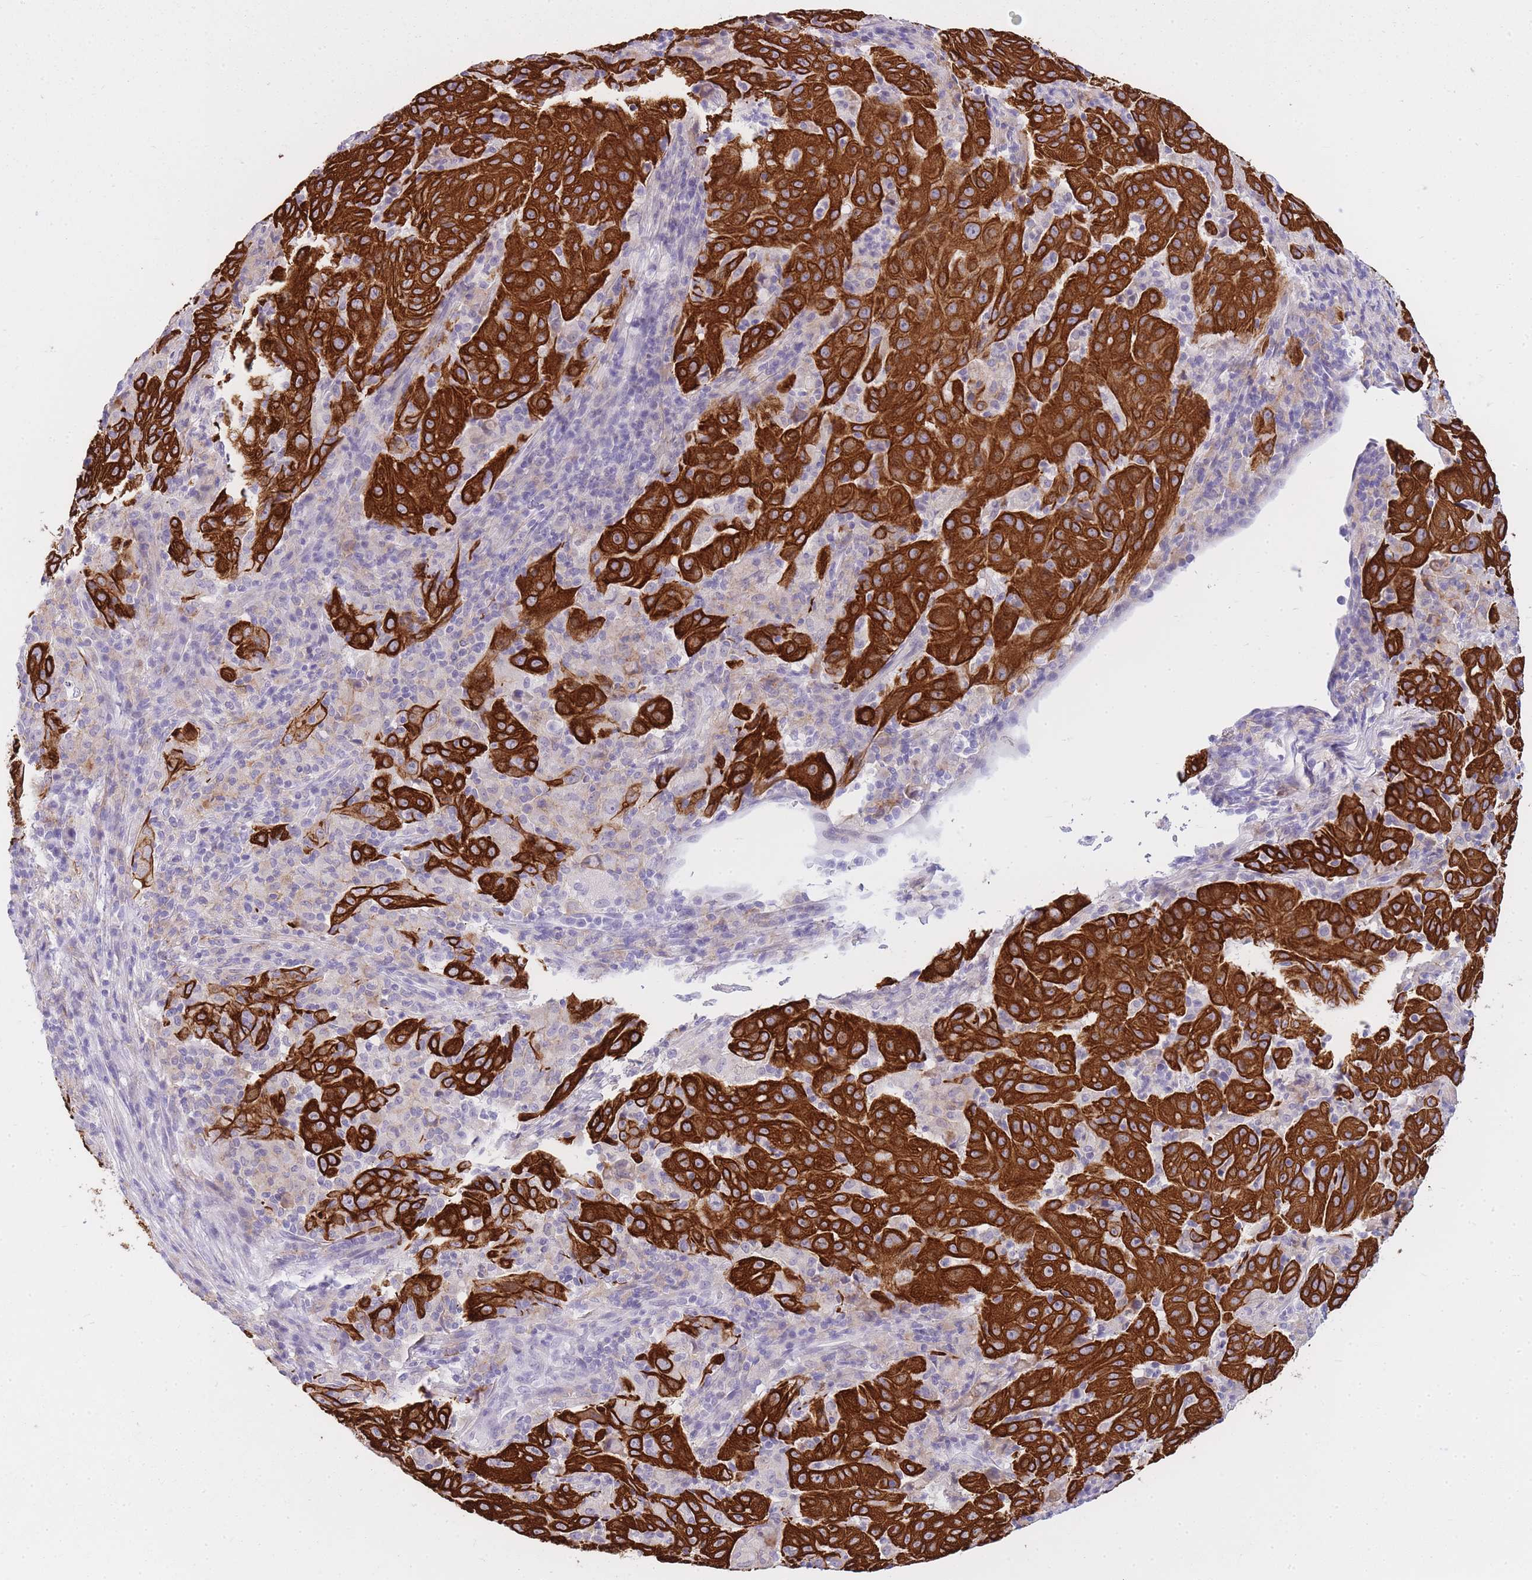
{"staining": {"intensity": "strong", "quantity": ">75%", "location": "cytoplasmic/membranous"}, "tissue": "pancreatic cancer", "cell_type": "Tumor cells", "image_type": "cancer", "snomed": [{"axis": "morphology", "description": "Adenocarcinoma, NOS"}, {"axis": "topography", "description": "Pancreas"}], "caption": "Pancreatic cancer (adenocarcinoma) tissue exhibits strong cytoplasmic/membranous positivity in approximately >75% of tumor cells", "gene": "RADX", "patient": {"sex": "male", "age": 63}}